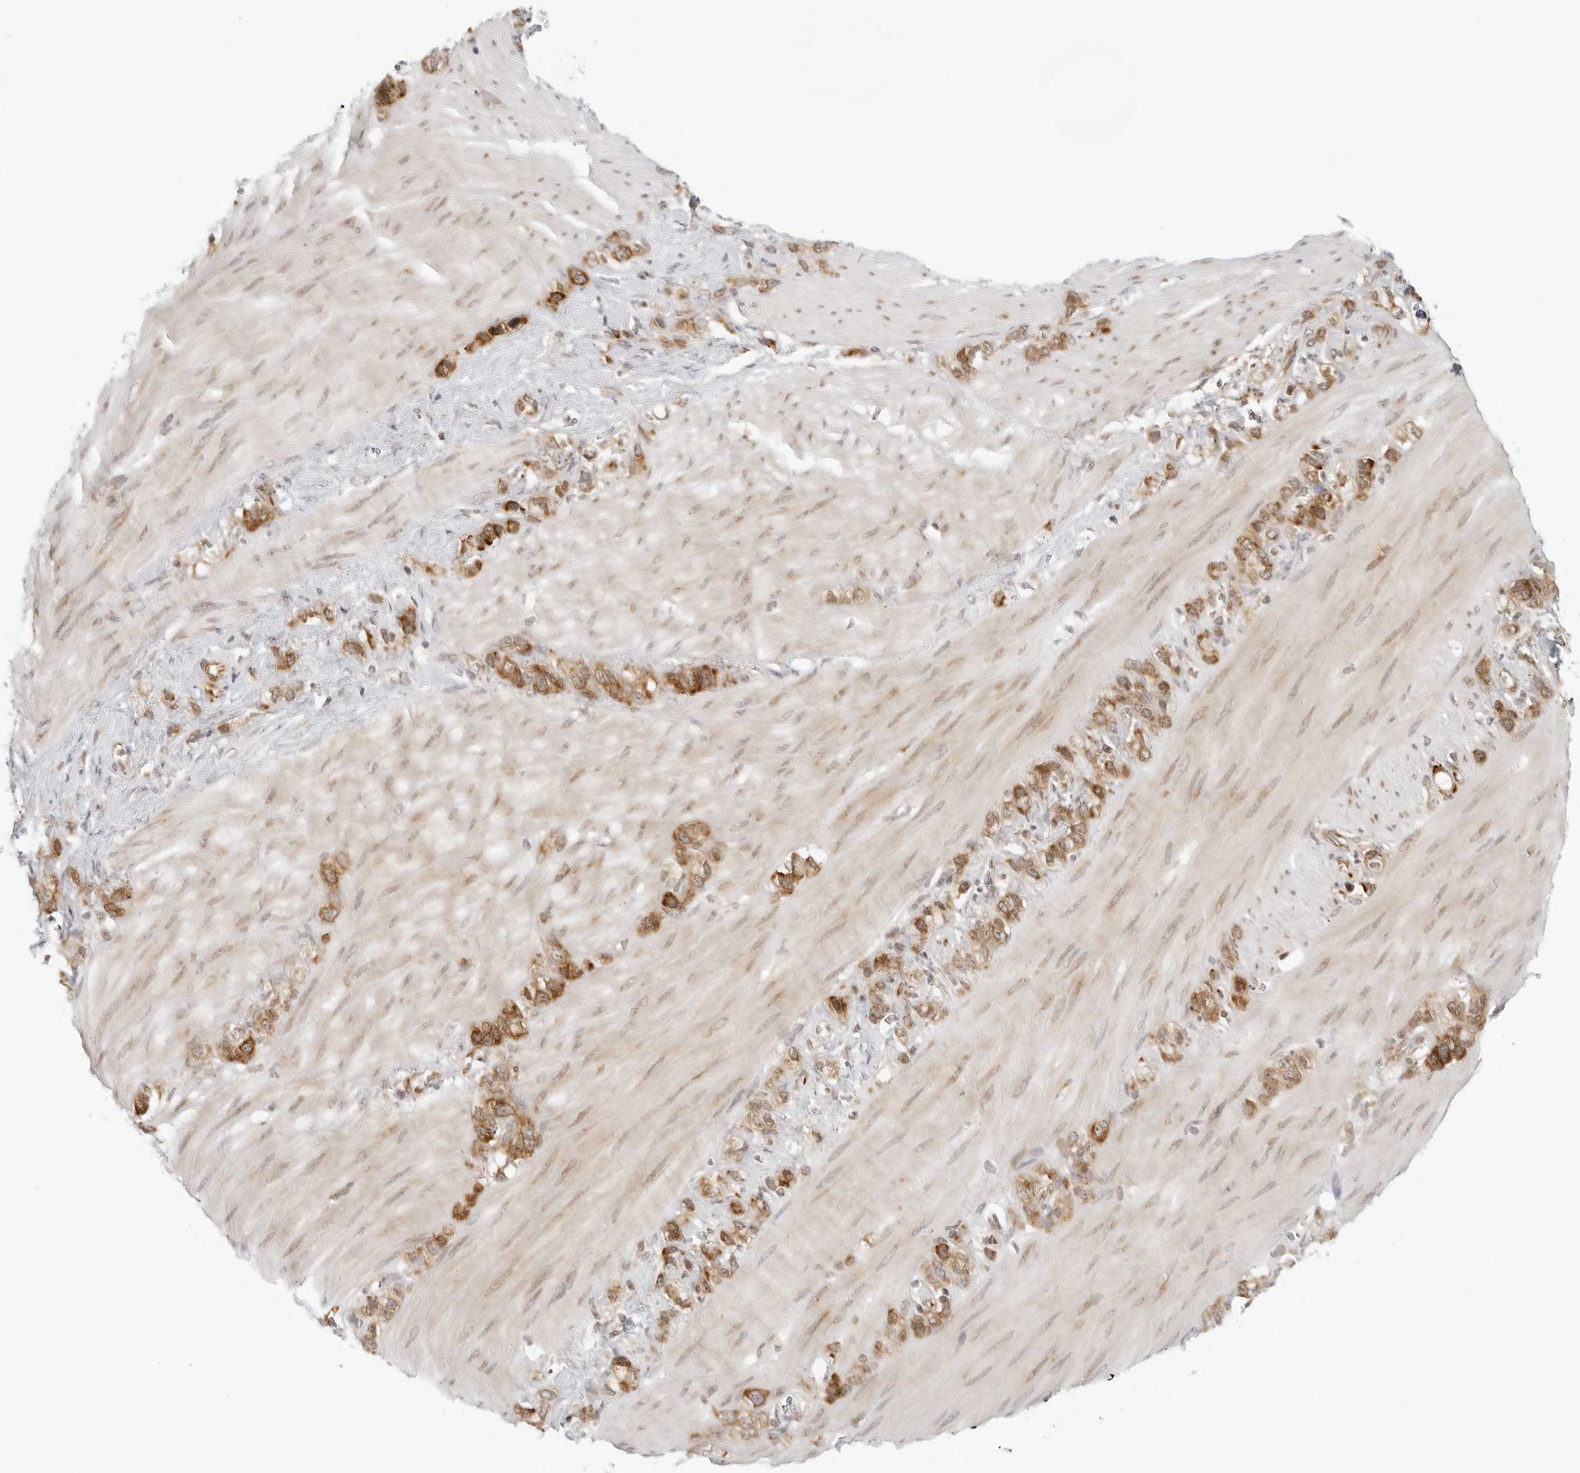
{"staining": {"intensity": "moderate", "quantity": ">75%", "location": "cytoplasmic/membranous"}, "tissue": "stomach cancer", "cell_type": "Tumor cells", "image_type": "cancer", "snomed": [{"axis": "morphology", "description": "Normal tissue, NOS"}, {"axis": "morphology", "description": "Adenocarcinoma, NOS"}, {"axis": "morphology", "description": "Adenocarcinoma, High grade"}, {"axis": "topography", "description": "Stomach, upper"}, {"axis": "topography", "description": "Stomach"}], "caption": "Protein staining of stomach cancer tissue reveals moderate cytoplasmic/membranous positivity in approximately >75% of tumor cells.", "gene": "EIF4G1", "patient": {"sex": "female", "age": 65}}